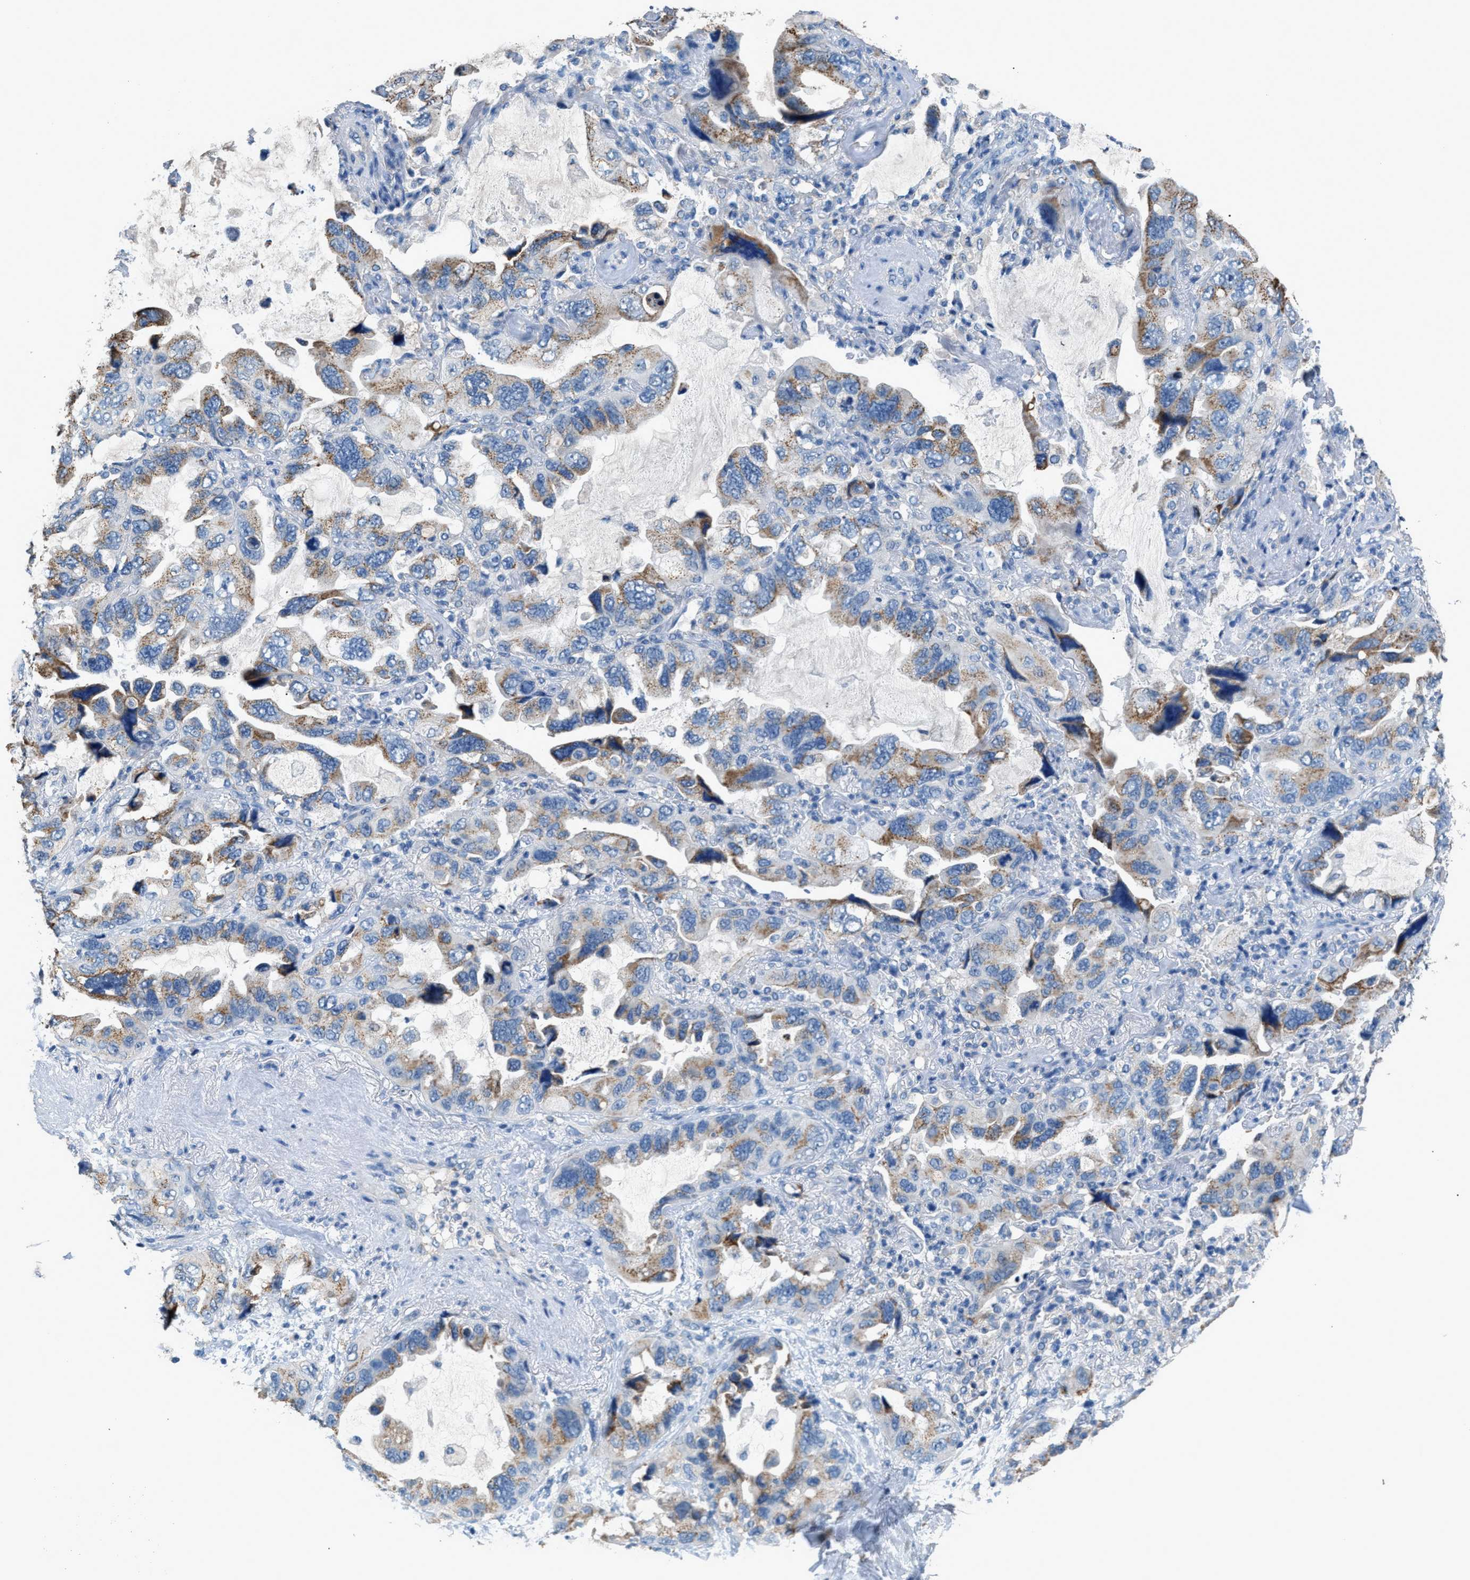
{"staining": {"intensity": "moderate", "quantity": ">75%", "location": "cytoplasmic/membranous"}, "tissue": "lung cancer", "cell_type": "Tumor cells", "image_type": "cancer", "snomed": [{"axis": "morphology", "description": "Squamous cell carcinoma, NOS"}, {"axis": "topography", "description": "Lung"}], "caption": "Protein analysis of lung cancer (squamous cell carcinoma) tissue demonstrates moderate cytoplasmic/membranous expression in about >75% of tumor cells.", "gene": "GOLM1", "patient": {"sex": "female", "age": 73}}